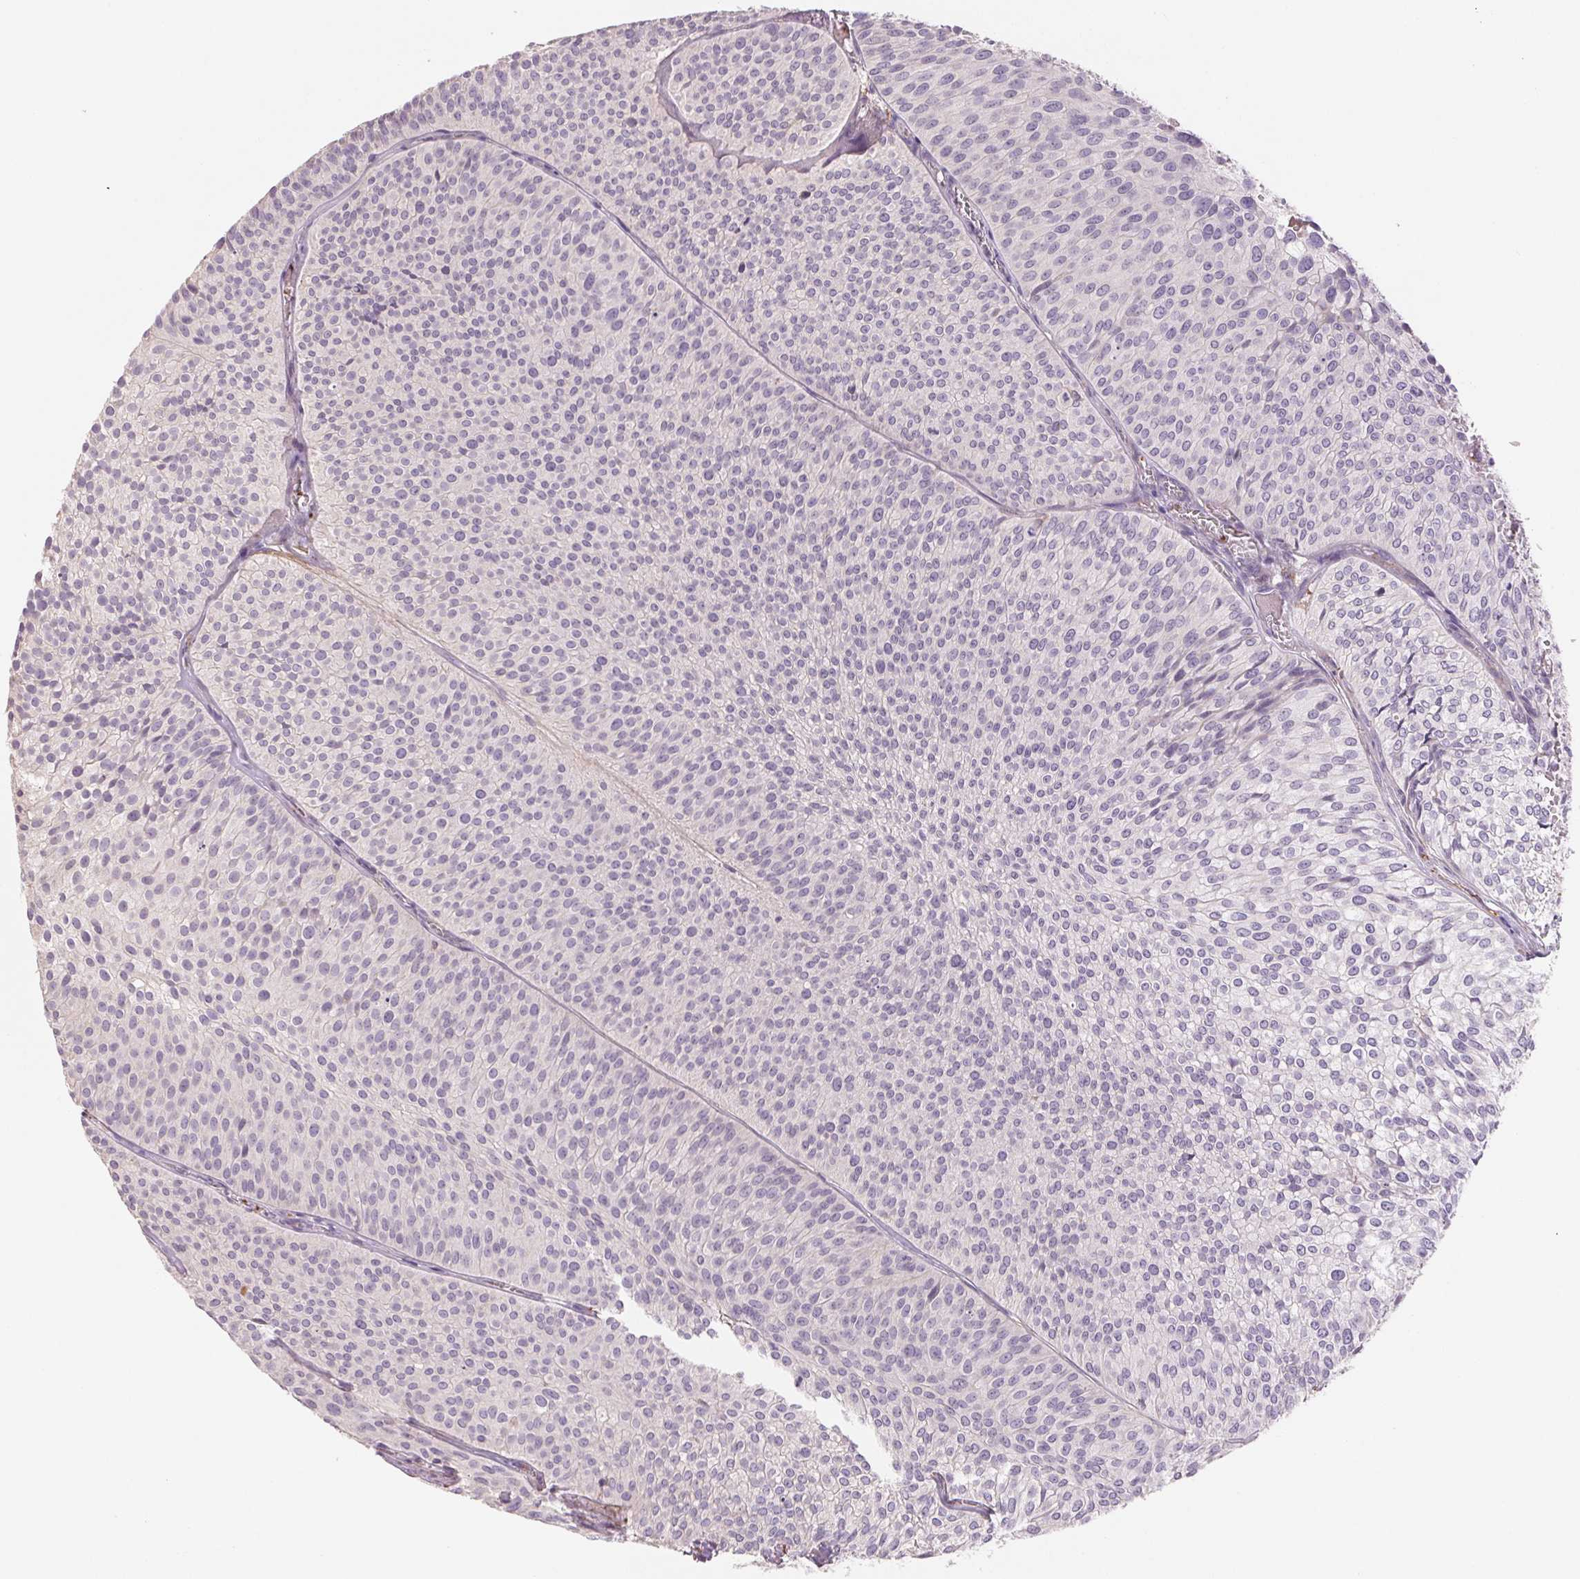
{"staining": {"intensity": "negative", "quantity": "none", "location": "none"}, "tissue": "urothelial cancer", "cell_type": "Tumor cells", "image_type": "cancer", "snomed": [{"axis": "morphology", "description": "Urothelial carcinoma, Low grade"}, {"axis": "topography", "description": "Urinary bladder"}], "caption": "High power microscopy photomicrograph of an immunohistochemistry image of urothelial cancer, revealing no significant staining in tumor cells.", "gene": "ANKRD13B", "patient": {"sex": "male", "age": 91}}